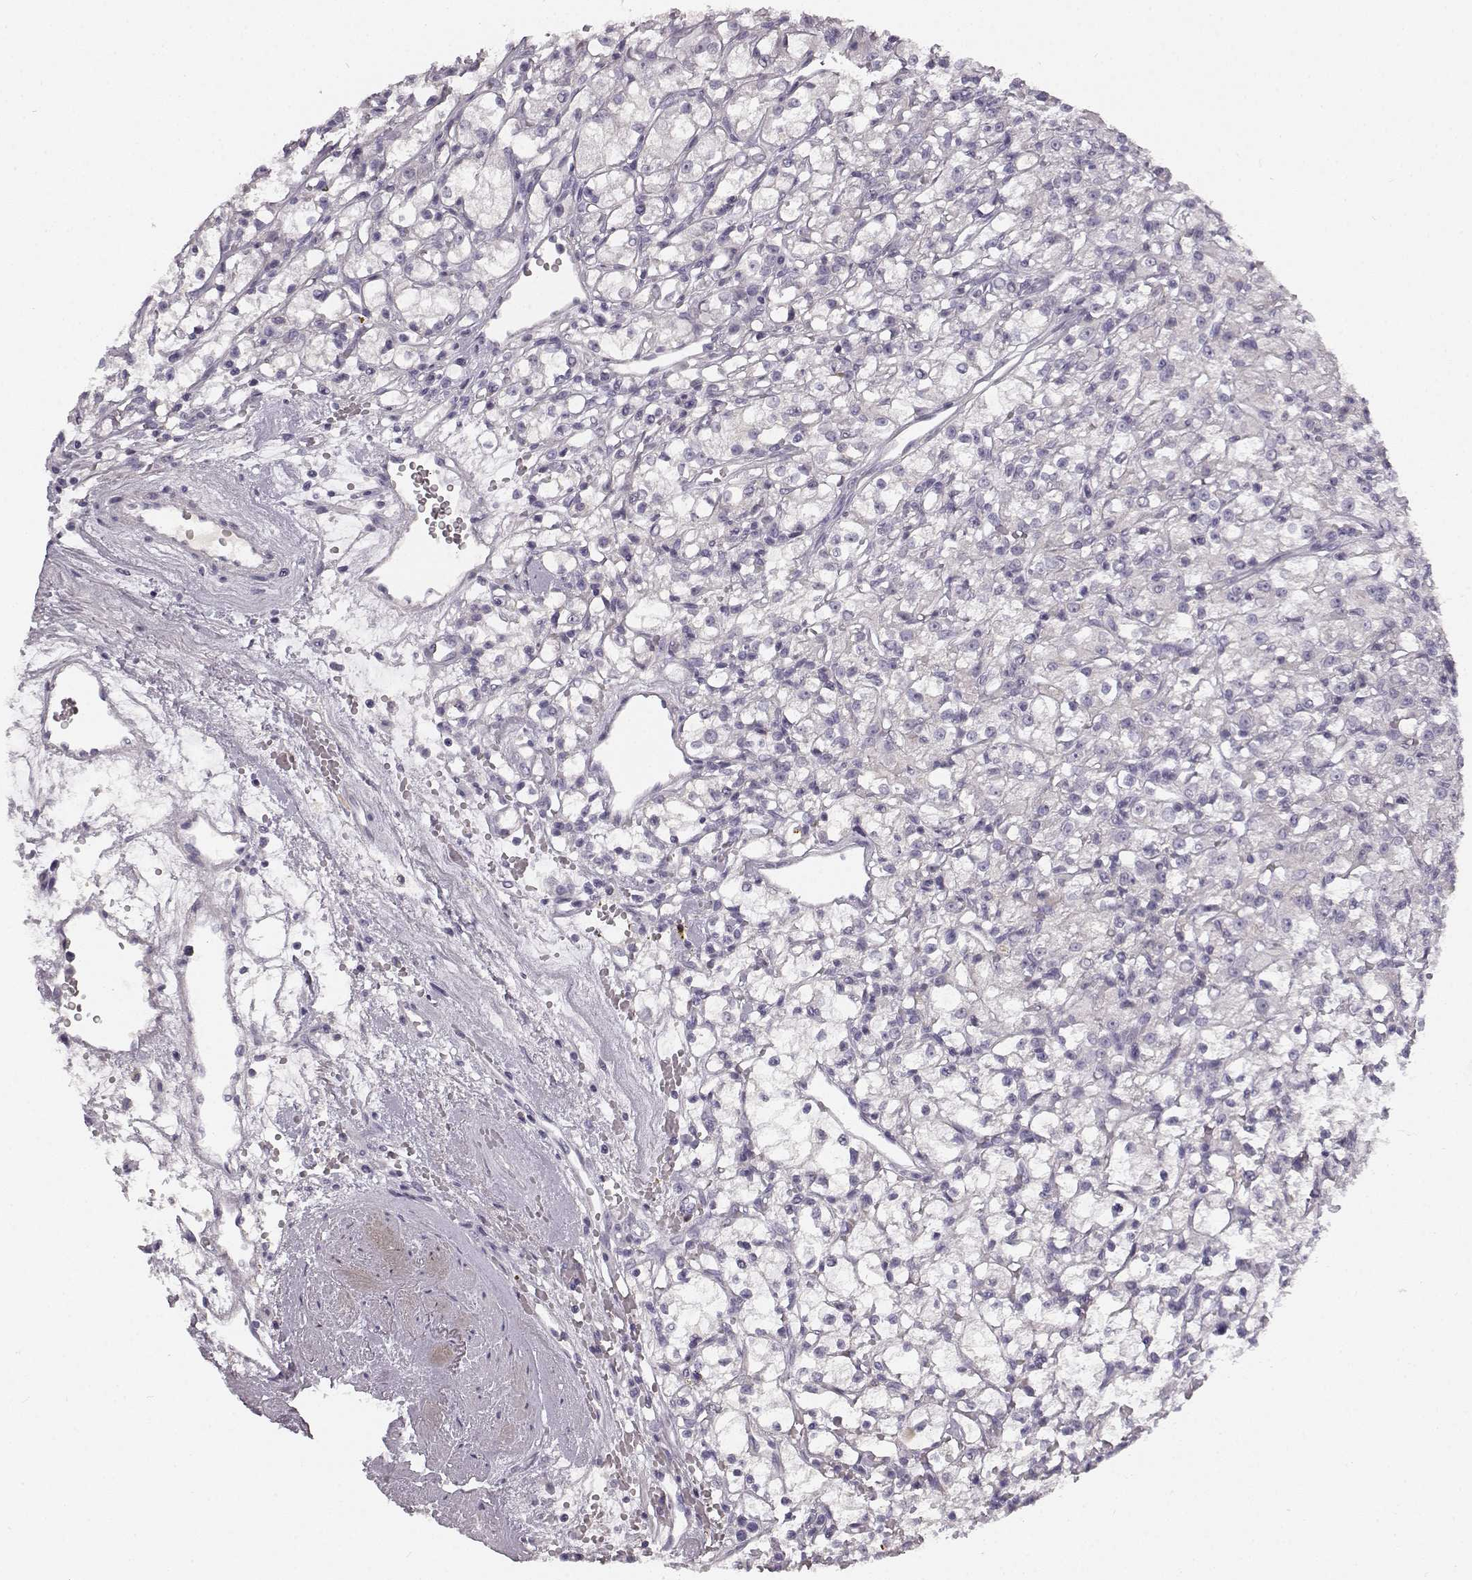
{"staining": {"intensity": "negative", "quantity": "none", "location": "none"}, "tissue": "renal cancer", "cell_type": "Tumor cells", "image_type": "cancer", "snomed": [{"axis": "morphology", "description": "Adenocarcinoma, NOS"}, {"axis": "topography", "description": "Kidney"}], "caption": "Immunohistochemical staining of human adenocarcinoma (renal) reveals no significant positivity in tumor cells.", "gene": "KIAA0319", "patient": {"sex": "female", "age": 59}}